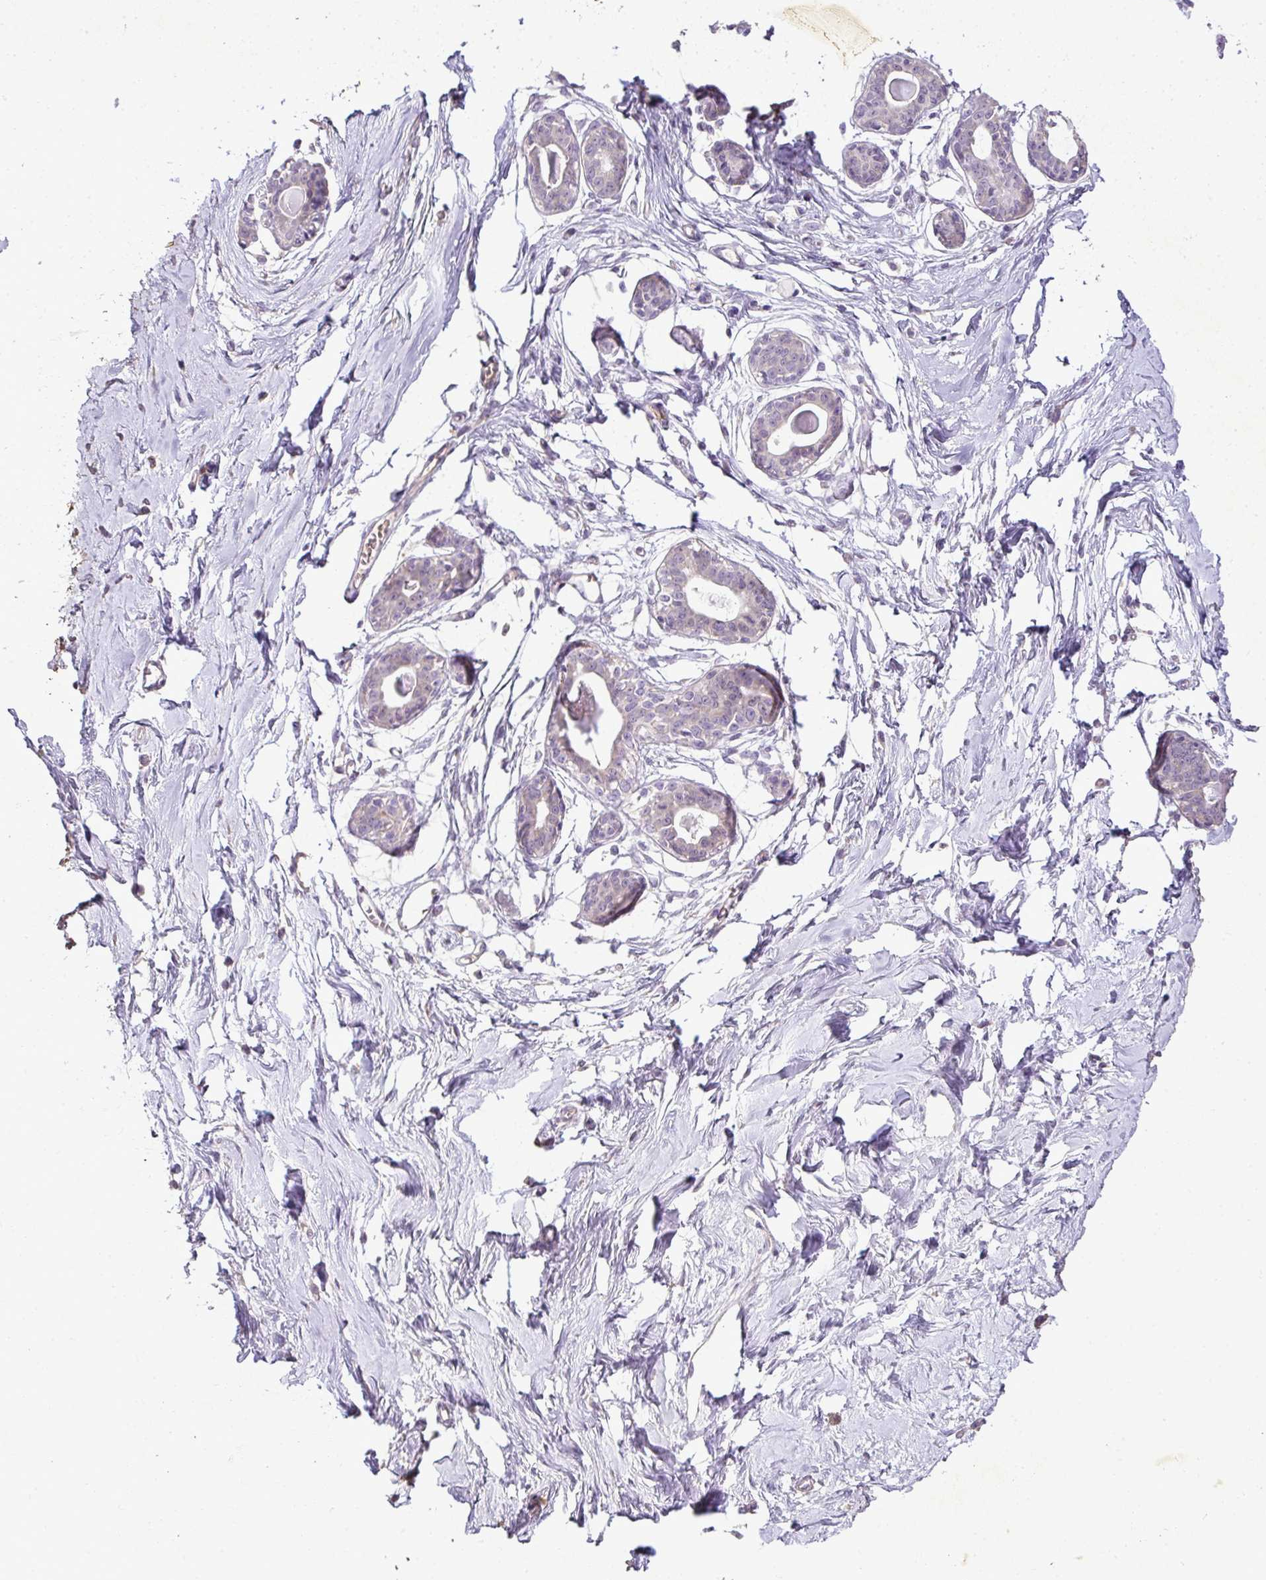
{"staining": {"intensity": "negative", "quantity": "none", "location": "none"}, "tissue": "breast", "cell_type": "Adipocytes", "image_type": "normal", "snomed": [{"axis": "morphology", "description": "Normal tissue, NOS"}, {"axis": "topography", "description": "Breast"}], "caption": "This image is of benign breast stained with immunohistochemistry (IHC) to label a protein in brown with the nuclei are counter-stained blue. There is no staining in adipocytes. Brightfield microscopy of immunohistochemistry (IHC) stained with DAB (brown) and hematoxylin (blue), captured at high magnification.", "gene": "CMPK1", "patient": {"sex": "female", "age": 45}}